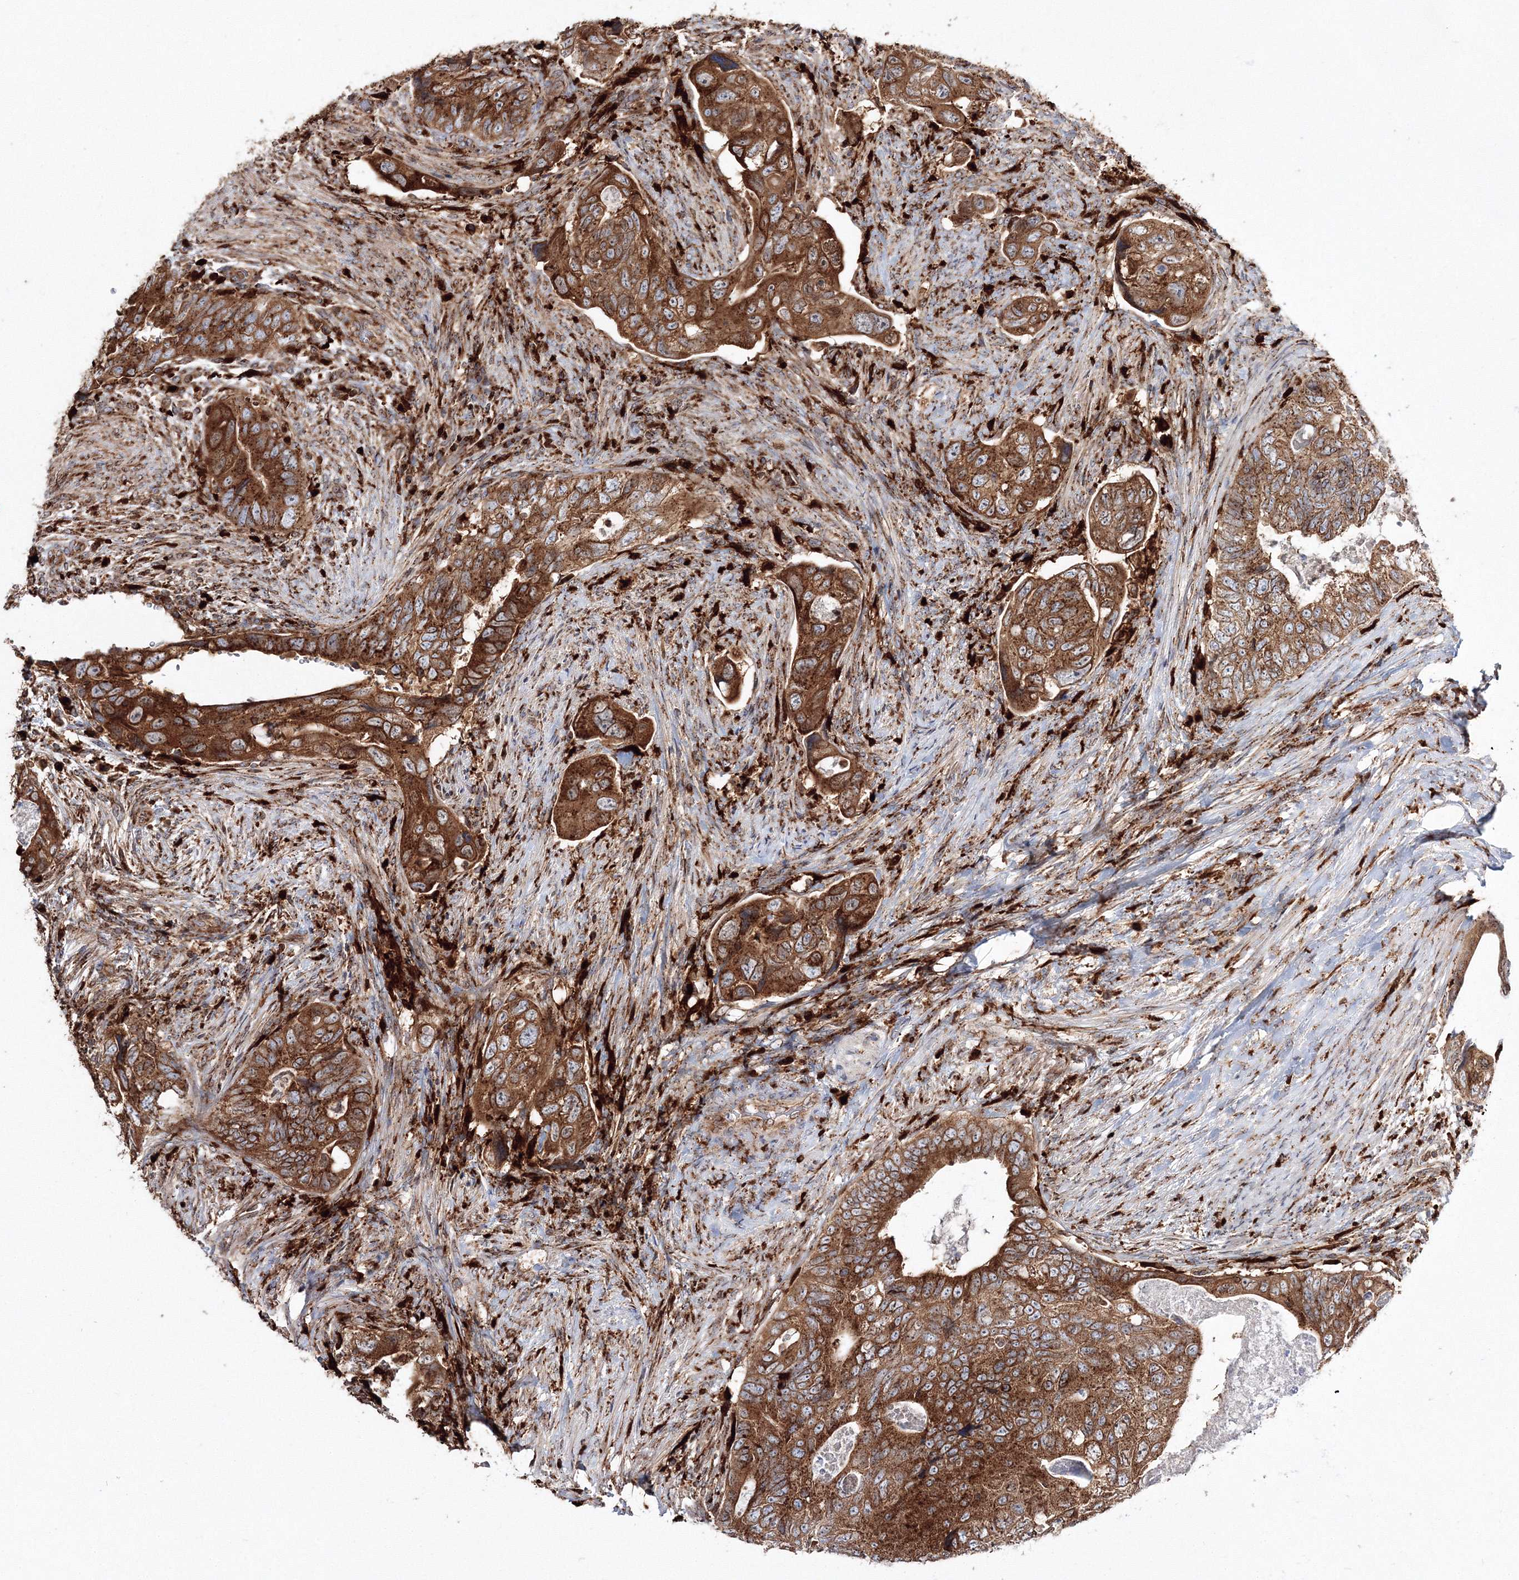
{"staining": {"intensity": "strong", "quantity": ">75%", "location": "cytoplasmic/membranous"}, "tissue": "colorectal cancer", "cell_type": "Tumor cells", "image_type": "cancer", "snomed": [{"axis": "morphology", "description": "Adenocarcinoma, NOS"}, {"axis": "topography", "description": "Rectum"}], "caption": "High-power microscopy captured an immunohistochemistry (IHC) image of adenocarcinoma (colorectal), revealing strong cytoplasmic/membranous staining in approximately >75% of tumor cells. The staining is performed using DAB (3,3'-diaminobenzidine) brown chromogen to label protein expression. The nuclei are counter-stained blue using hematoxylin.", "gene": "ARCN1", "patient": {"sex": "male", "age": 63}}